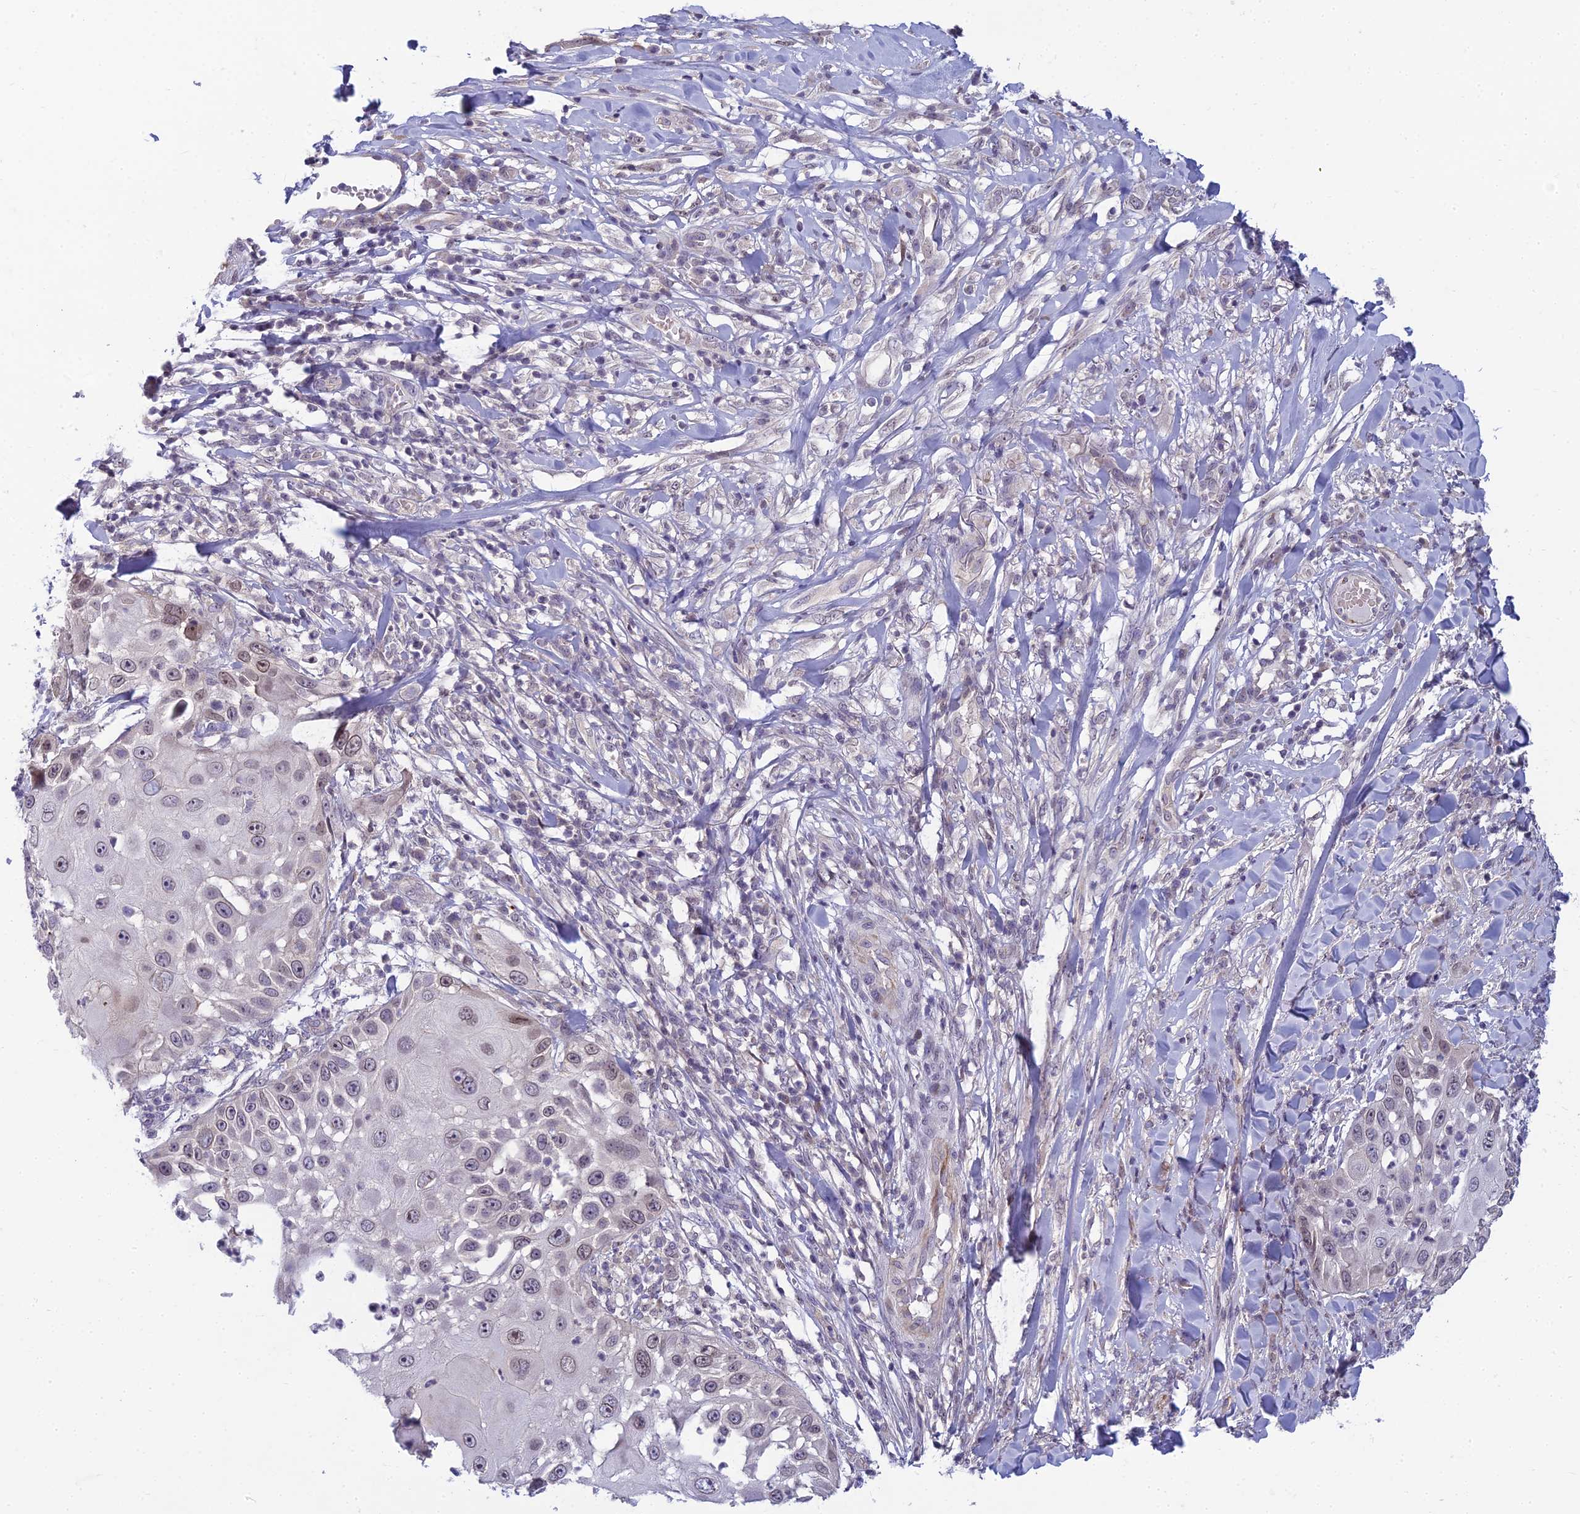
{"staining": {"intensity": "moderate", "quantity": "<25%", "location": "nuclear"}, "tissue": "skin cancer", "cell_type": "Tumor cells", "image_type": "cancer", "snomed": [{"axis": "morphology", "description": "Squamous cell carcinoma, NOS"}, {"axis": "topography", "description": "Skin"}], "caption": "Immunohistochemical staining of skin cancer displays low levels of moderate nuclear protein positivity in about <25% of tumor cells. Using DAB (3,3'-diaminobenzidine) (brown) and hematoxylin (blue) stains, captured at high magnification using brightfield microscopy.", "gene": "DTX2", "patient": {"sex": "female", "age": 44}}